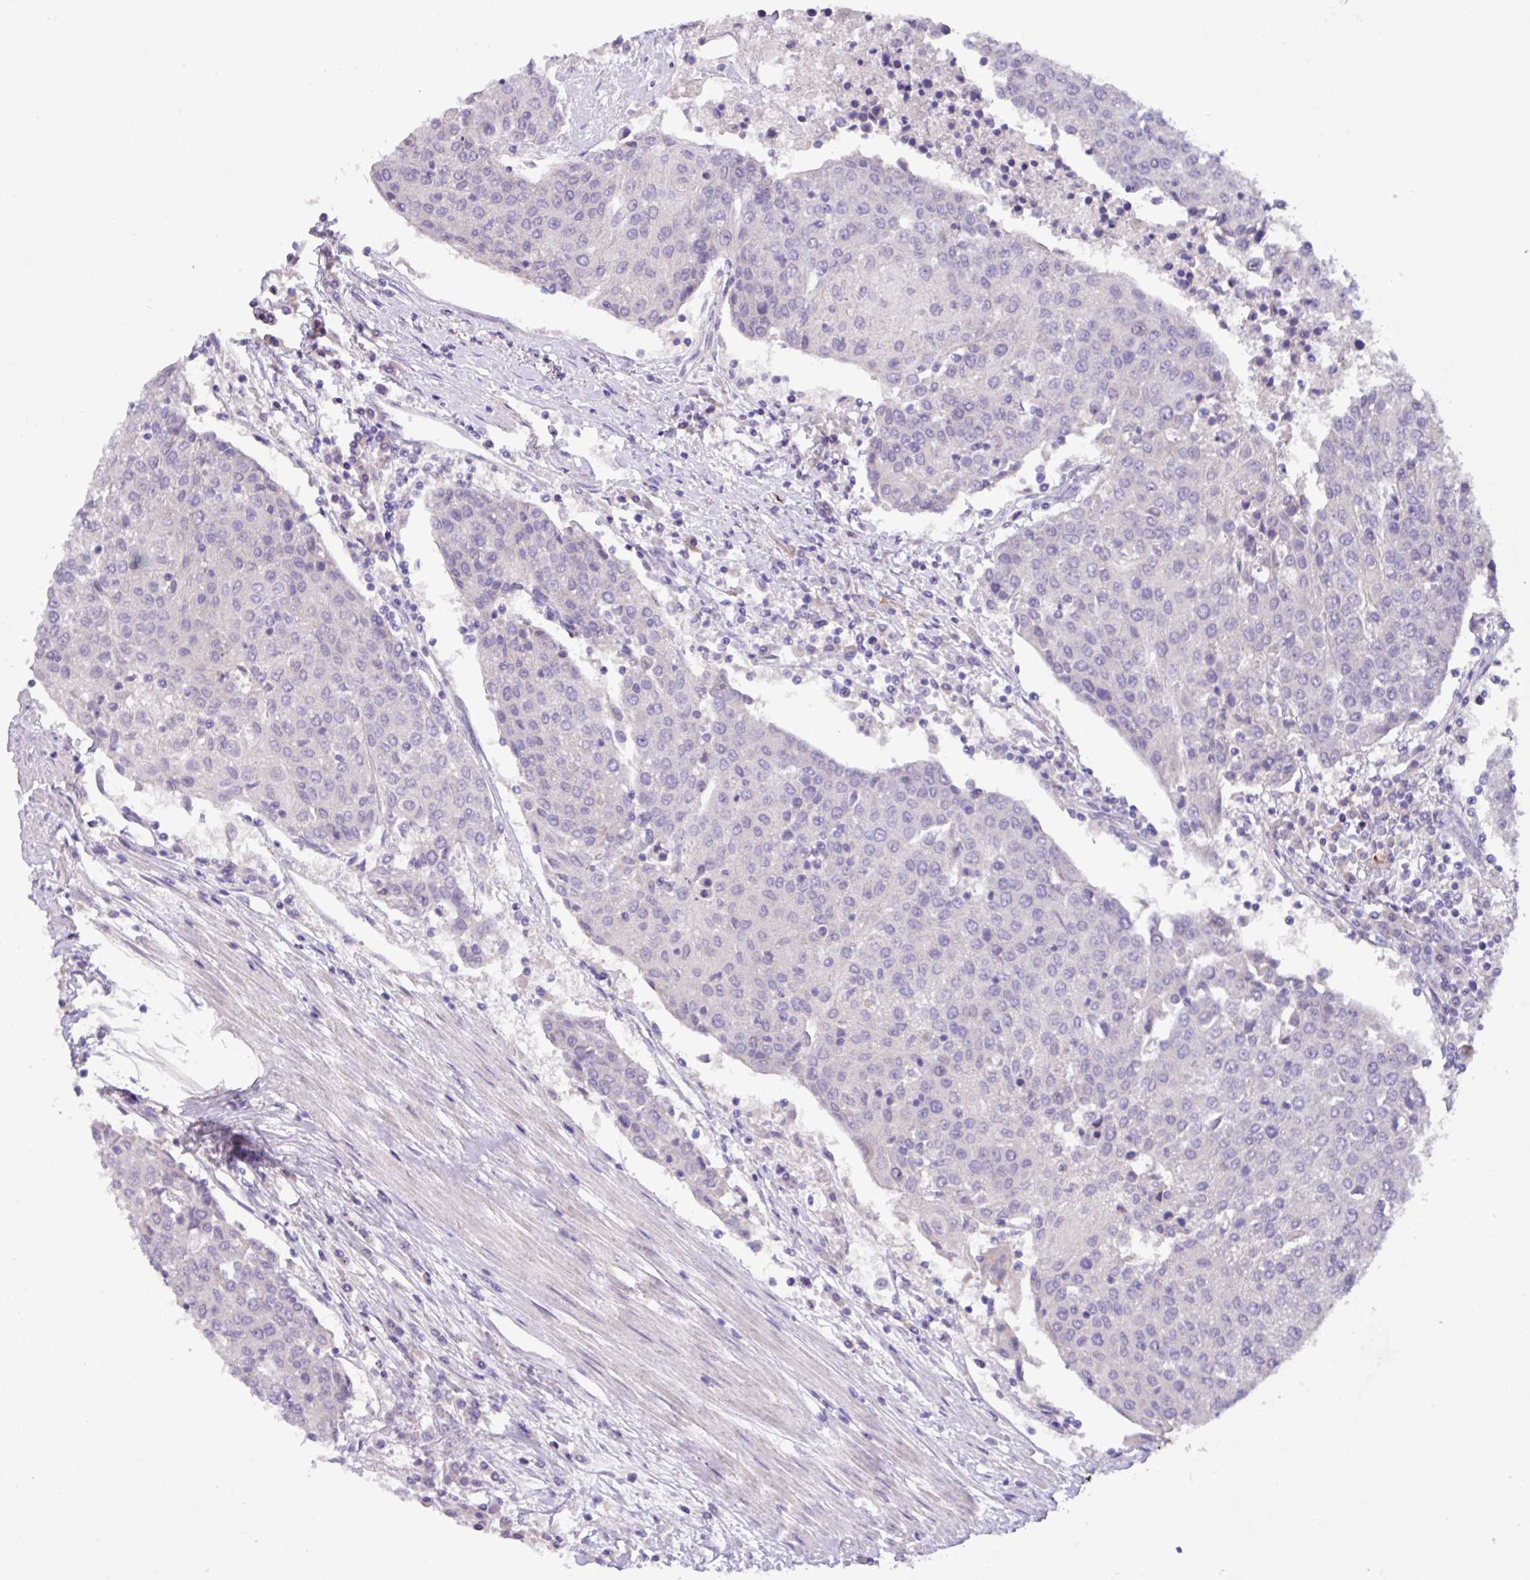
{"staining": {"intensity": "negative", "quantity": "none", "location": "none"}, "tissue": "urothelial cancer", "cell_type": "Tumor cells", "image_type": "cancer", "snomed": [{"axis": "morphology", "description": "Urothelial carcinoma, High grade"}, {"axis": "topography", "description": "Urinary bladder"}], "caption": "Tumor cells show no significant protein expression in high-grade urothelial carcinoma. Brightfield microscopy of immunohistochemistry stained with DAB (brown) and hematoxylin (blue), captured at high magnification.", "gene": "PAX8", "patient": {"sex": "female", "age": 85}}